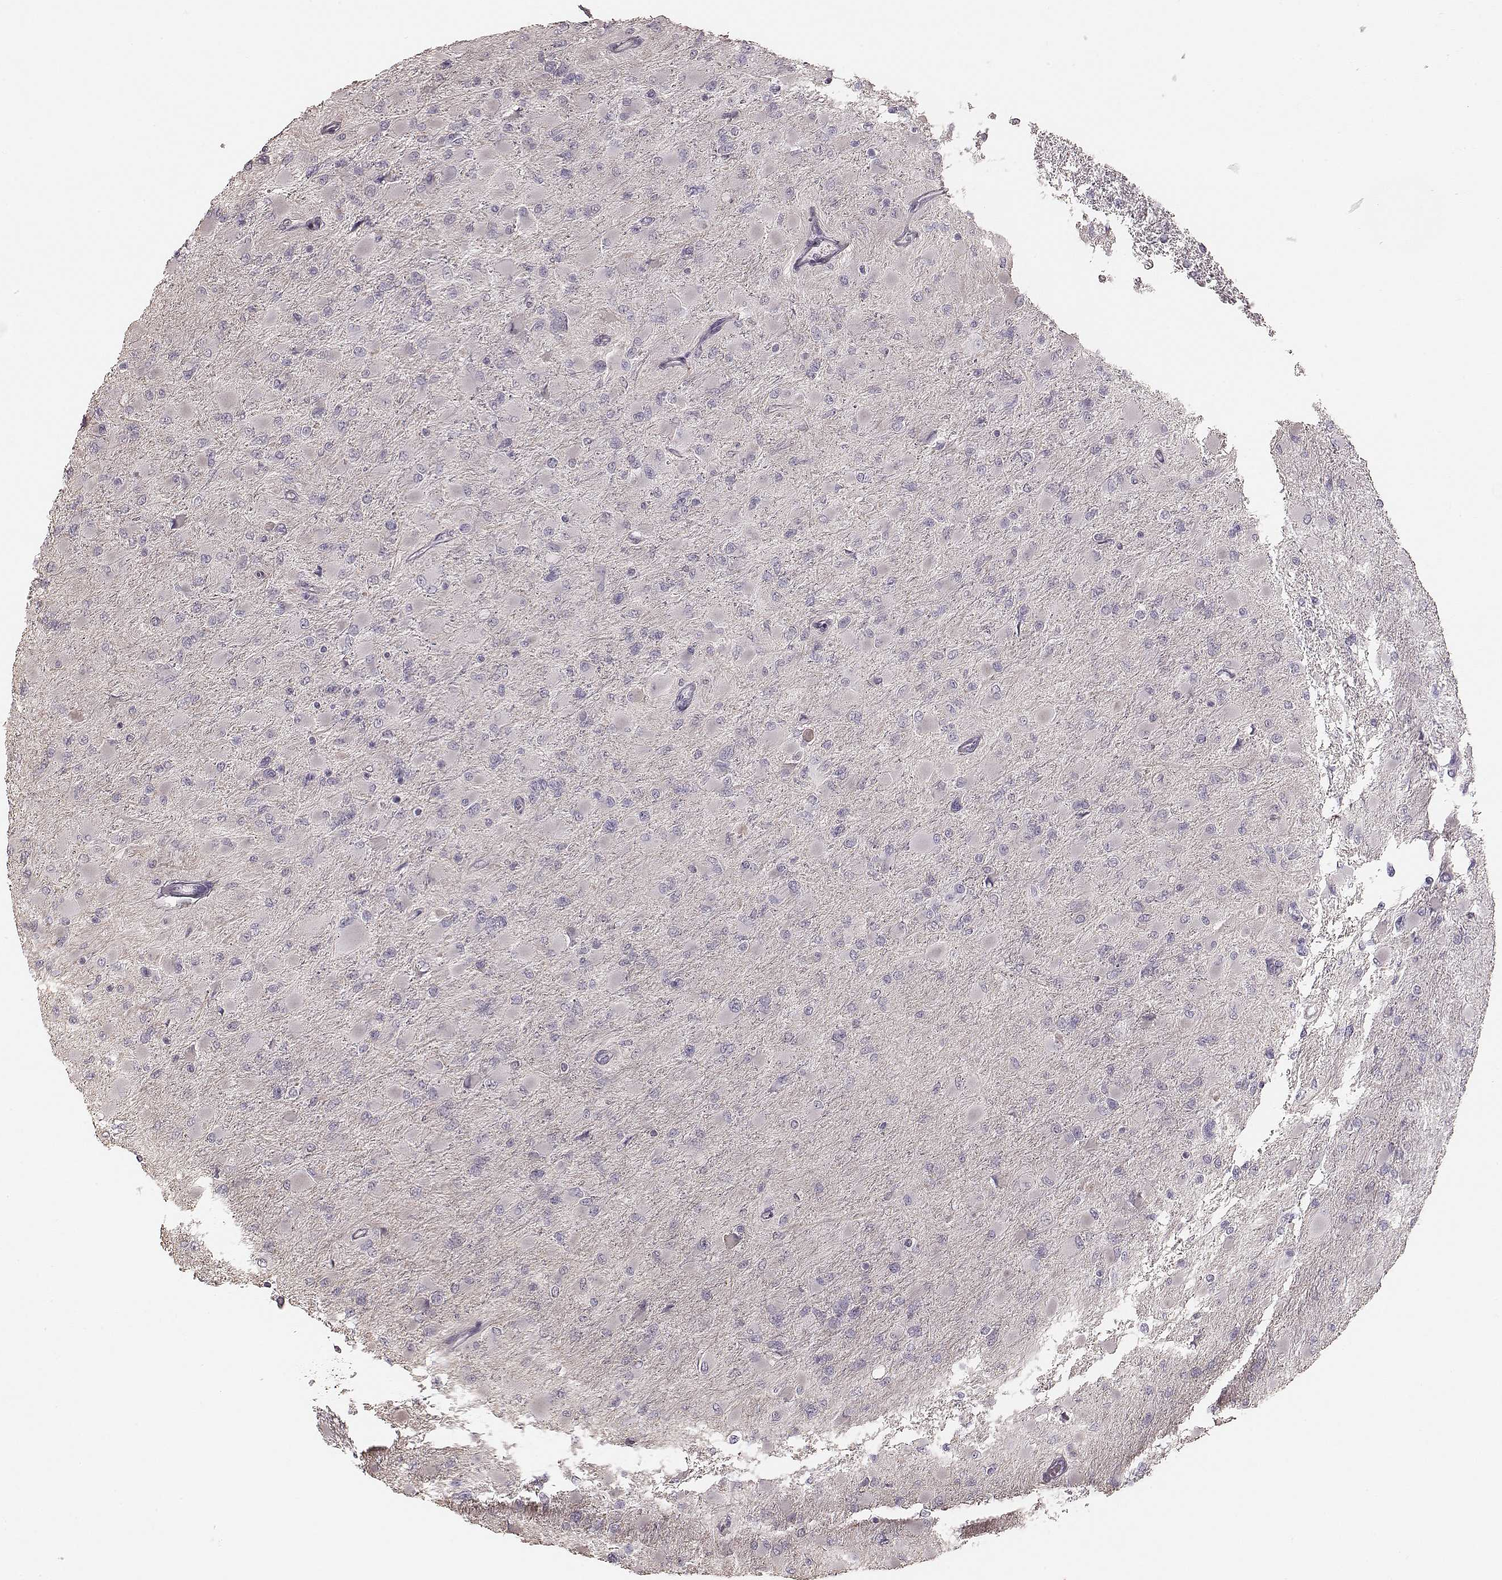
{"staining": {"intensity": "negative", "quantity": "none", "location": "none"}, "tissue": "glioma", "cell_type": "Tumor cells", "image_type": "cancer", "snomed": [{"axis": "morphology", "description": "Glioma, malignant, High grade"}, {"axis": "topography", "description": "Cerebral cortex"}], "caption": "Image shows no significant protein expression in tumor cells of glioma. Nuclei are stained in blue.", "gene": "ZP4", "patient": {"sex": "female", "age": 36}}